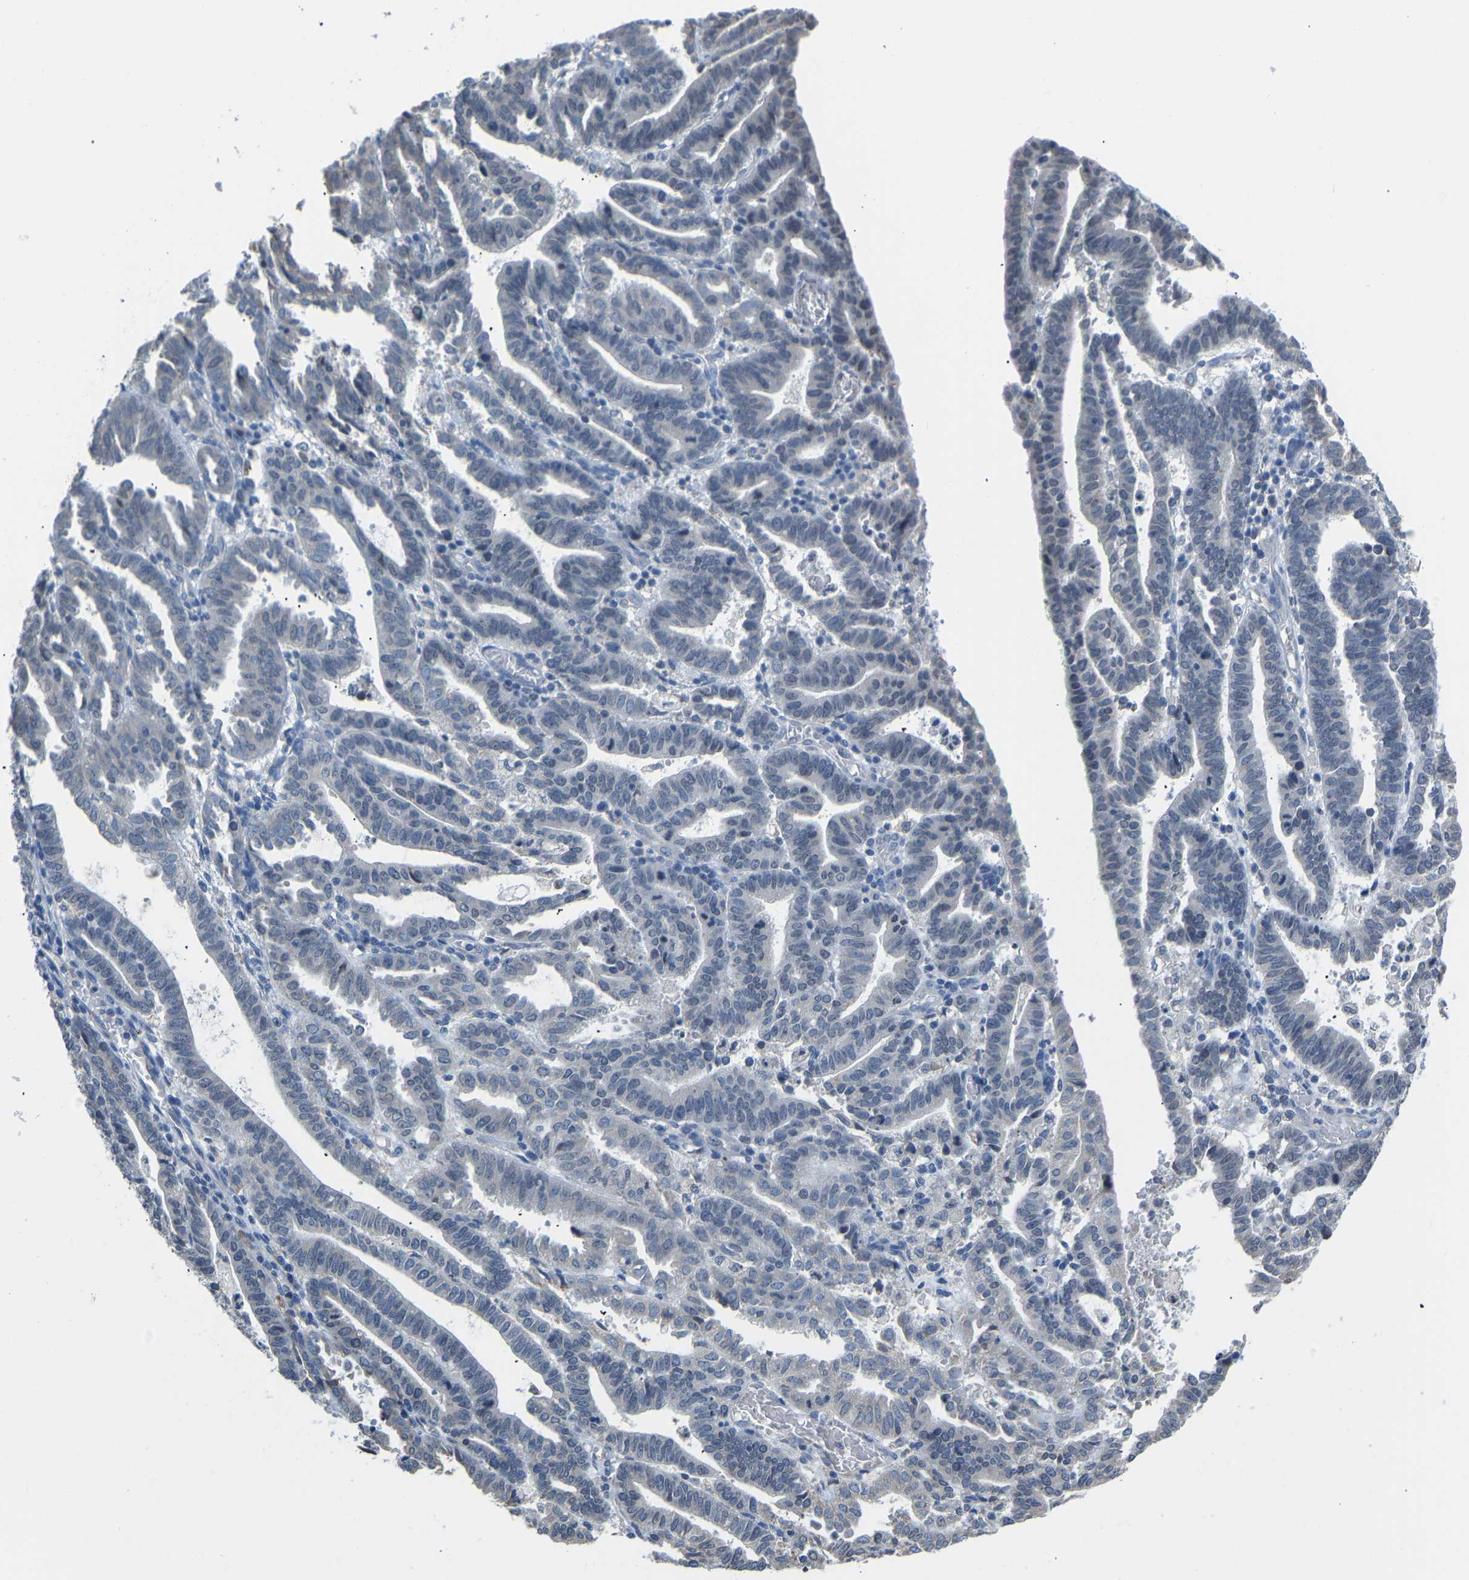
{"staining": {"intensity": "negative", "quantity": "none", "location": "none"}, "tissue": "endometrial cancer", "cell_type": "Tumor cells", "image_type": "cancer", "snomed": [{"axis": "morphology", "description": "Adenocarcinoma, NOS"}, {"axis": "topography", "description": "Uterus"}], "caption": "Immunohistochemistry (IHC) of human adenocarcinoma (endometrial) exhibits no expression in tumor cells.", "gene": "VRK1", "patient": {"sex": "female", "age": 83}}